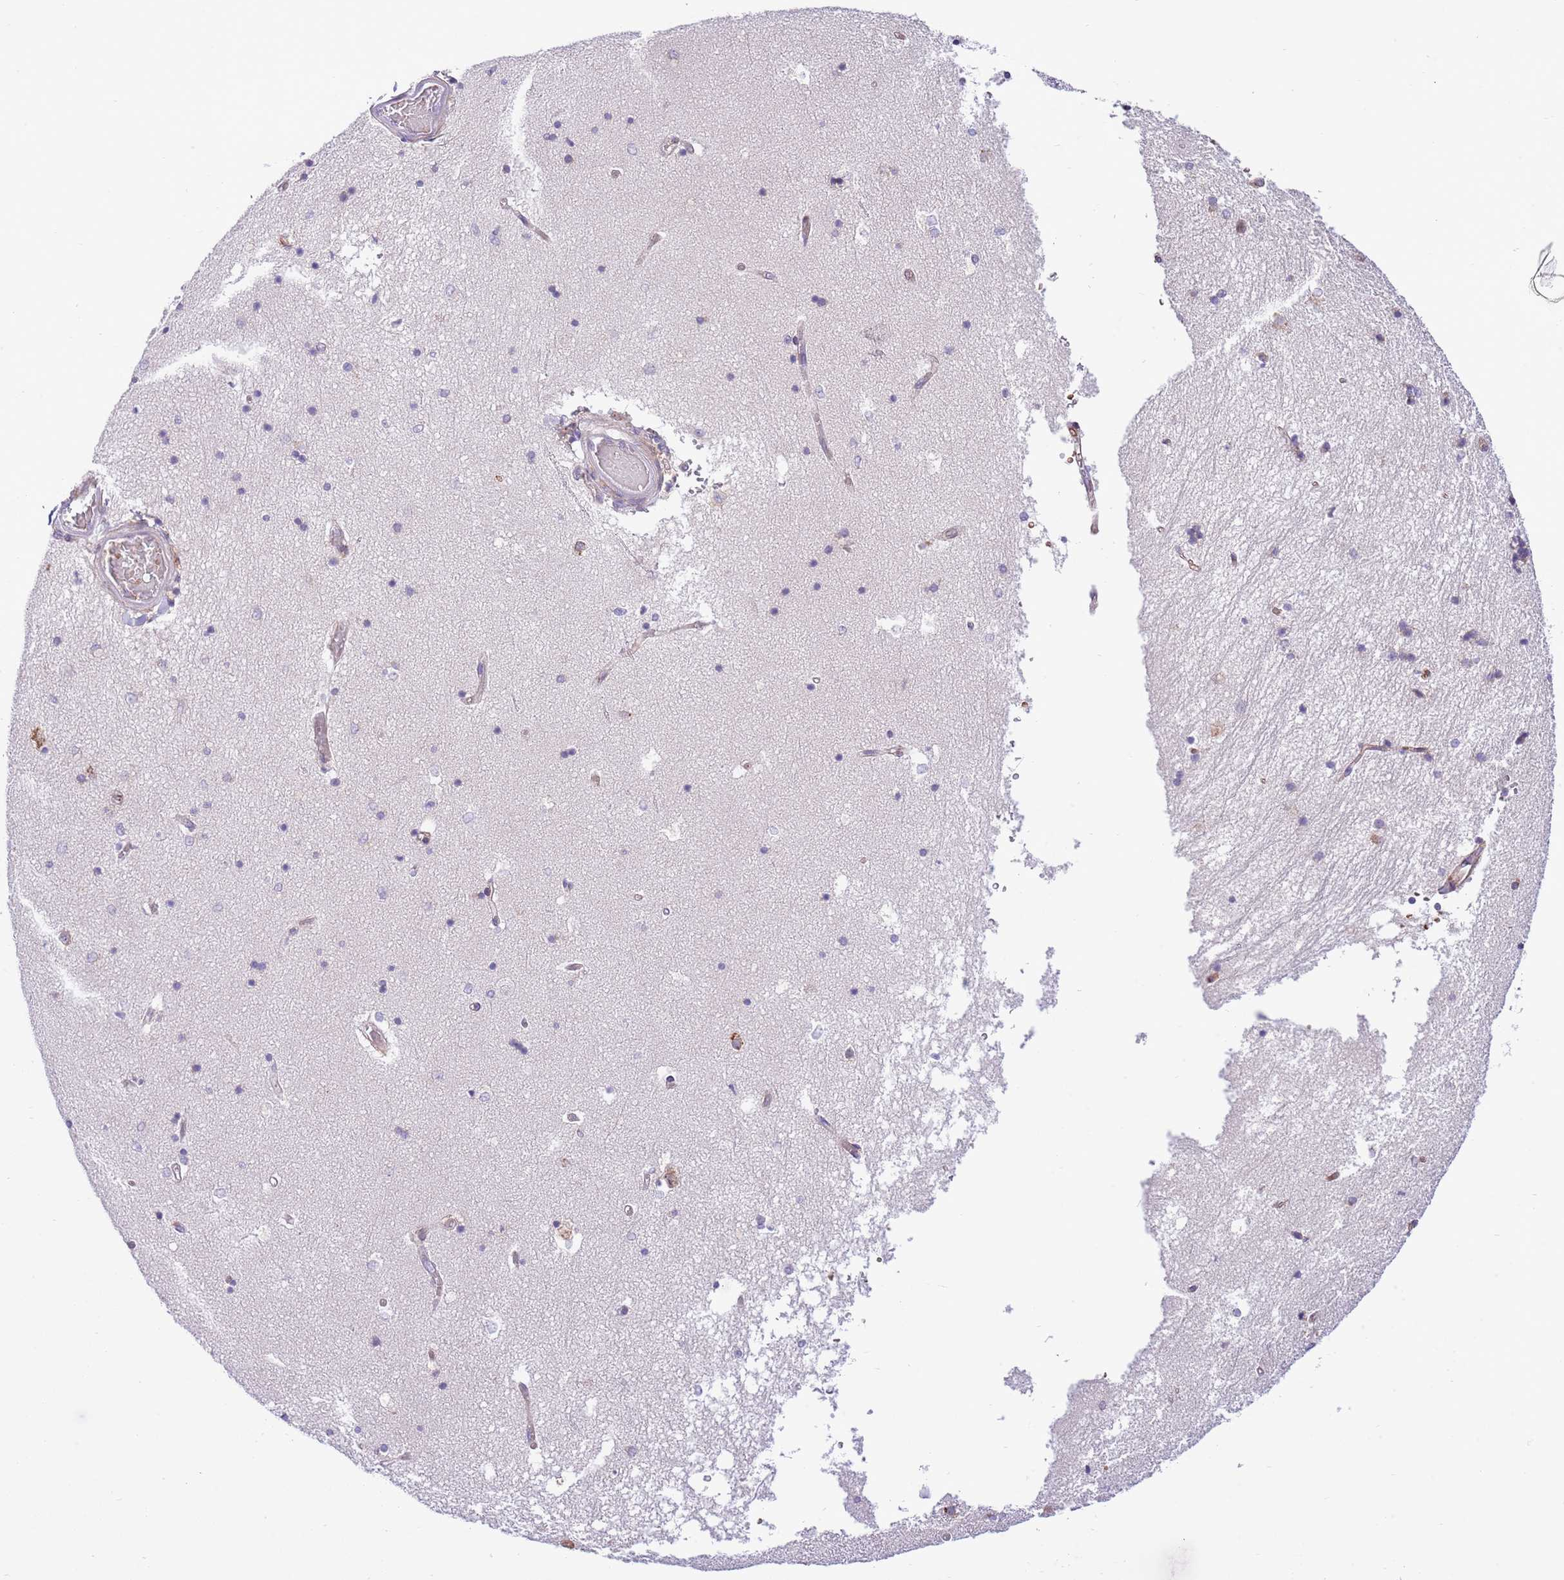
{"staining": {"intensity": "negative", "quantity": "none", "location": "none"}, "tissue": "hippocampus", "cell_type": "Glial cells", "image_type": "normal", "snomed": [{"axis": "morphology", "description": "Normal tissue, NOS"}, {"axis": "topography", "description": "Hippocampus"}], "caption": "Immunohistochemistry photomicrograph of benign hippocampus: hippocampus stained with DAB exhibits no significant protein expression in glial cells. (DAB immunohistochemistry (IHC) visualized using brightfield microscopy, high magnification).", "gene": "DAND5", "patient": {"sex": "male", "age": 45}}